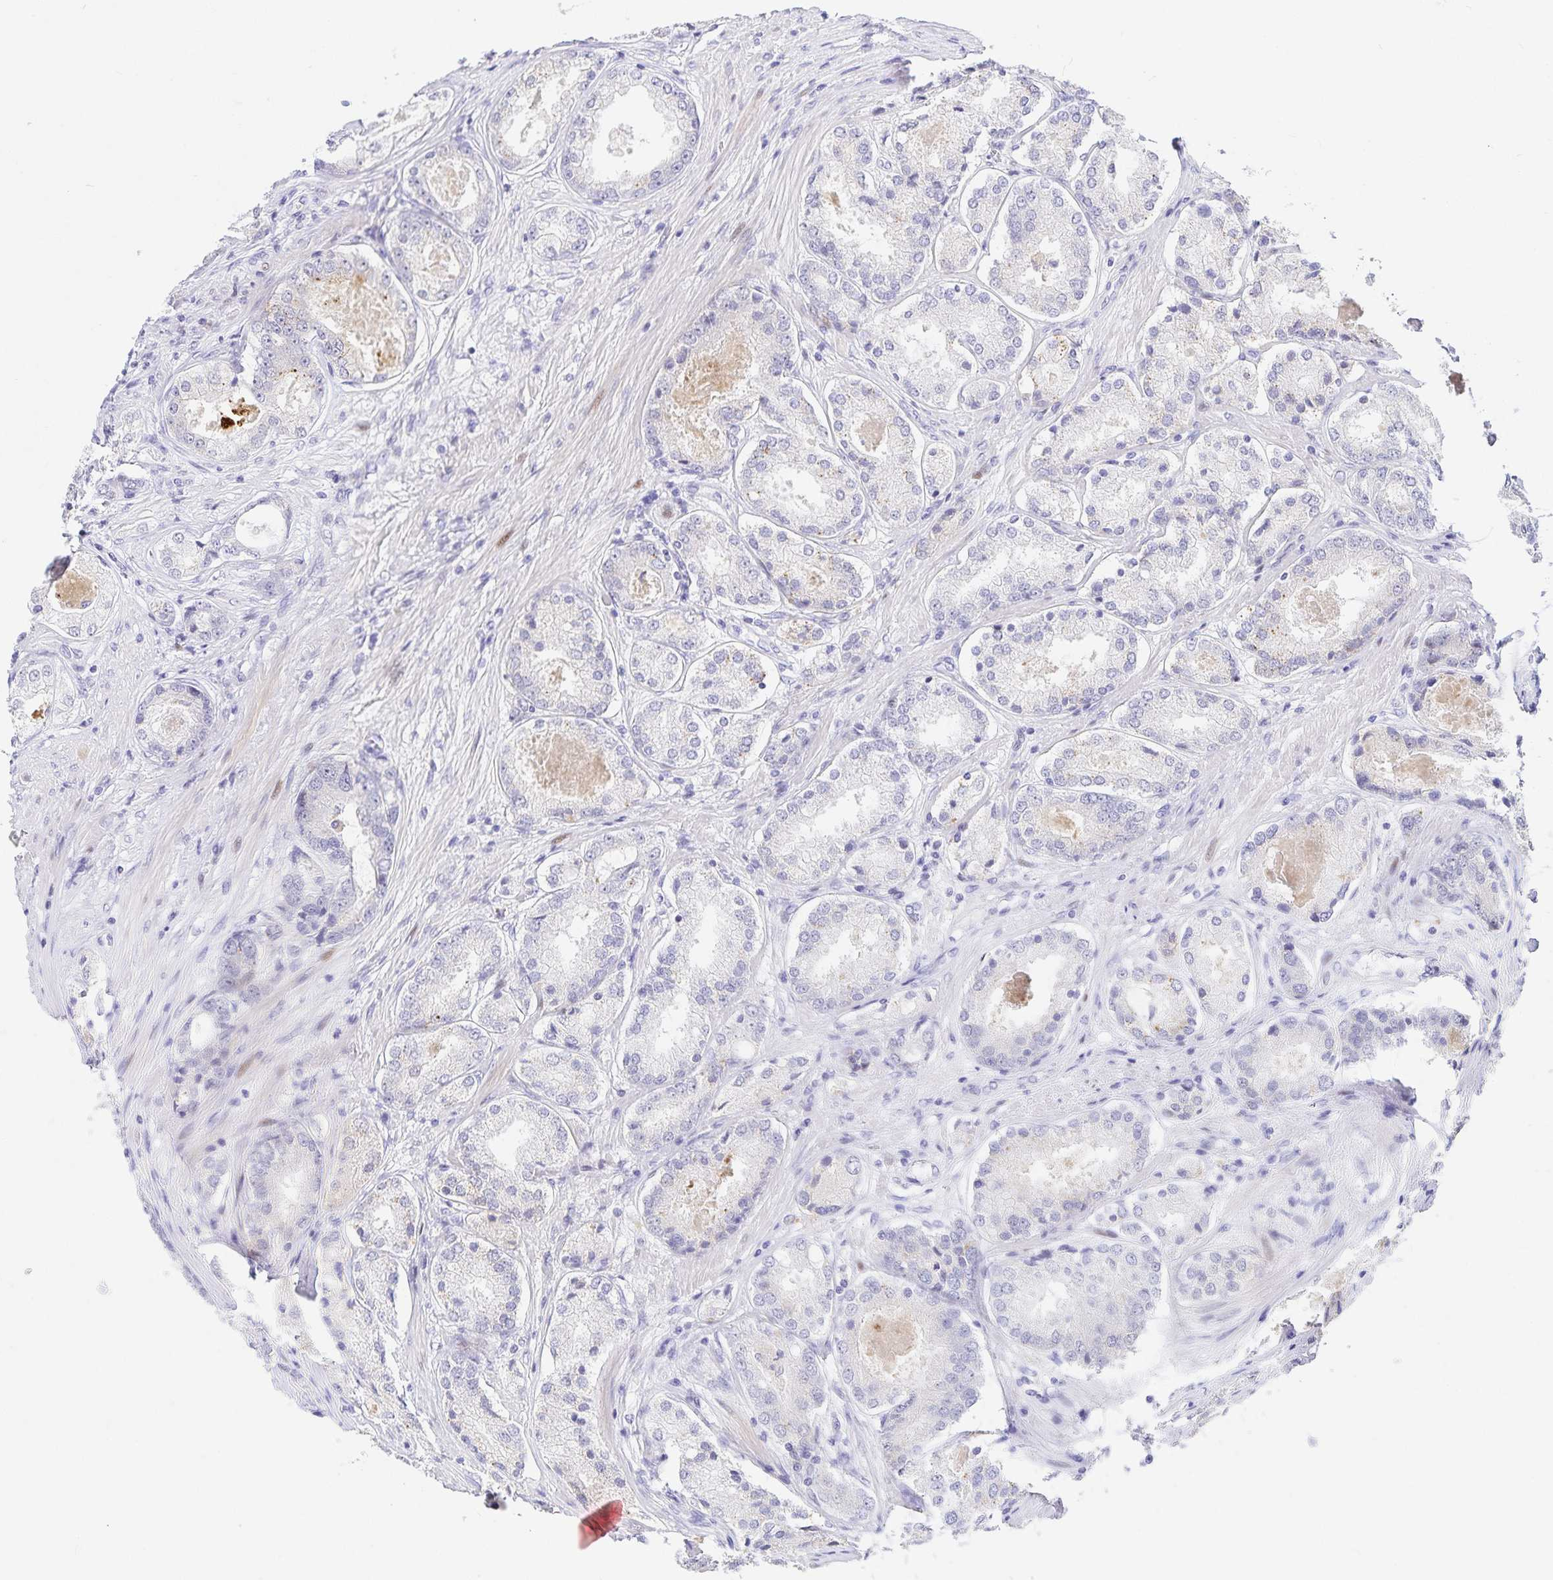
{"staining": {"intensity": "negative", "quantity": "none", "location": "none"}, "tissue": "prostate cancer", "cell_type": "Tumor cells", "image_type": "cancer", "snomed": [{"axis": "morphology", "description": "Adenocarcinoma, Low grade"}, {"axis": "topography", "description": "Prostate"}], "caption": "Immunohistochemistry (IHC) micrograph of neoplastic tissue: low-grade adenocarcinoma (prostate) stained with DAB reveals no significant protein positivity in tumor cells. (Stains: DAB (3,3'-diaminobenzidine) IHC with hematoxylin counter stain, Microscopy: brightfield microscopy at high magnification).", "gene": "KBTBD13", "patient": {"sex": "male", "age": 68}}